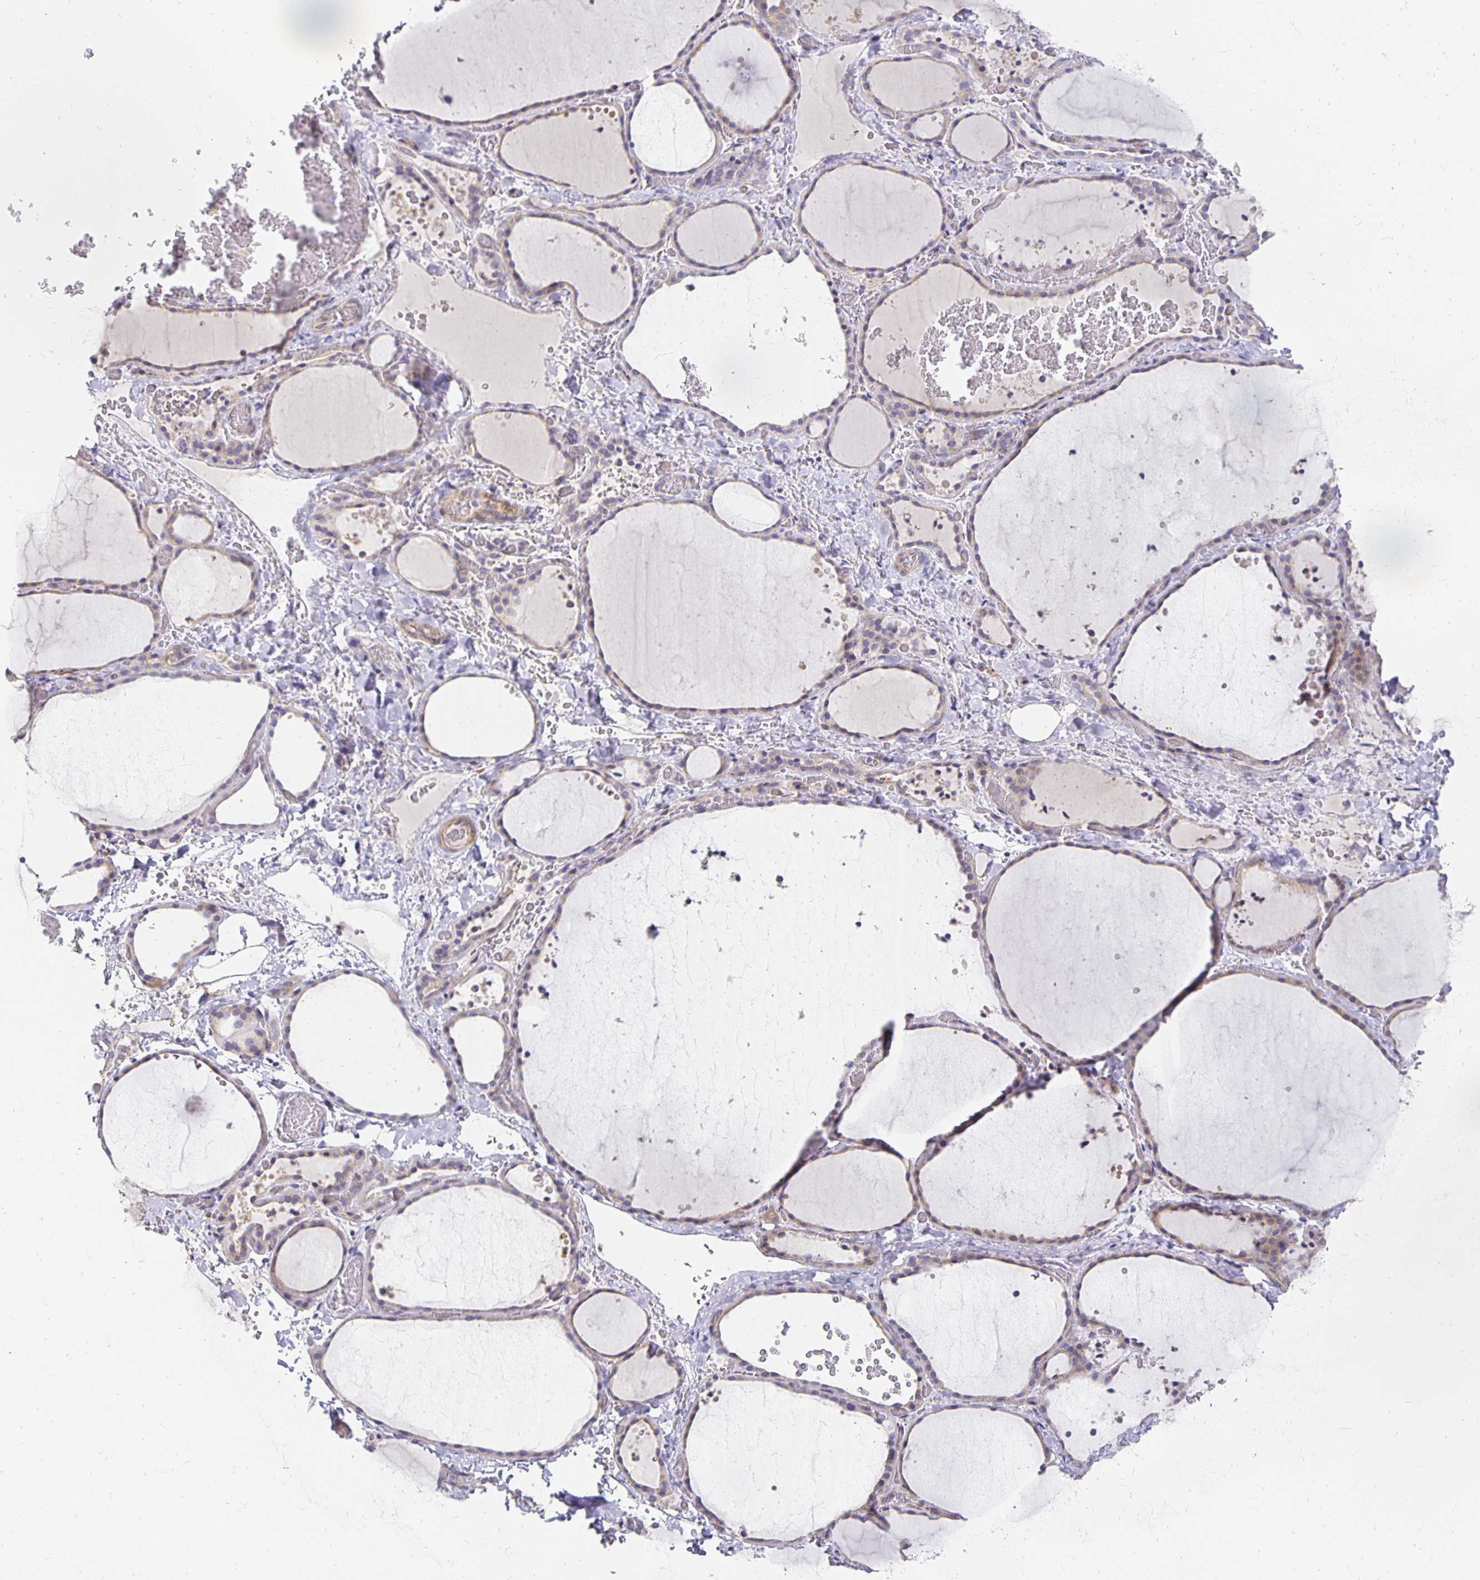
{"staining": {"intensity": "weak", "quantity": "<25%", "location": "cytoplasmic/membranous"}, "tissue": "thyroid gland", "cell_type": "Glandular cells", "image_type": "normal", "snomed": [{"axis": "morphology", "description": "Normal tissue, NOS"}, {"axis": "topography", "description": "Thyroid gland"}], "caption": "Protein analysis of unremarkable thyroid gland reveals no significant positivity in glandular cells.", "gene": "PLOD1", "patient": {"sex": "female", "age": 36}}